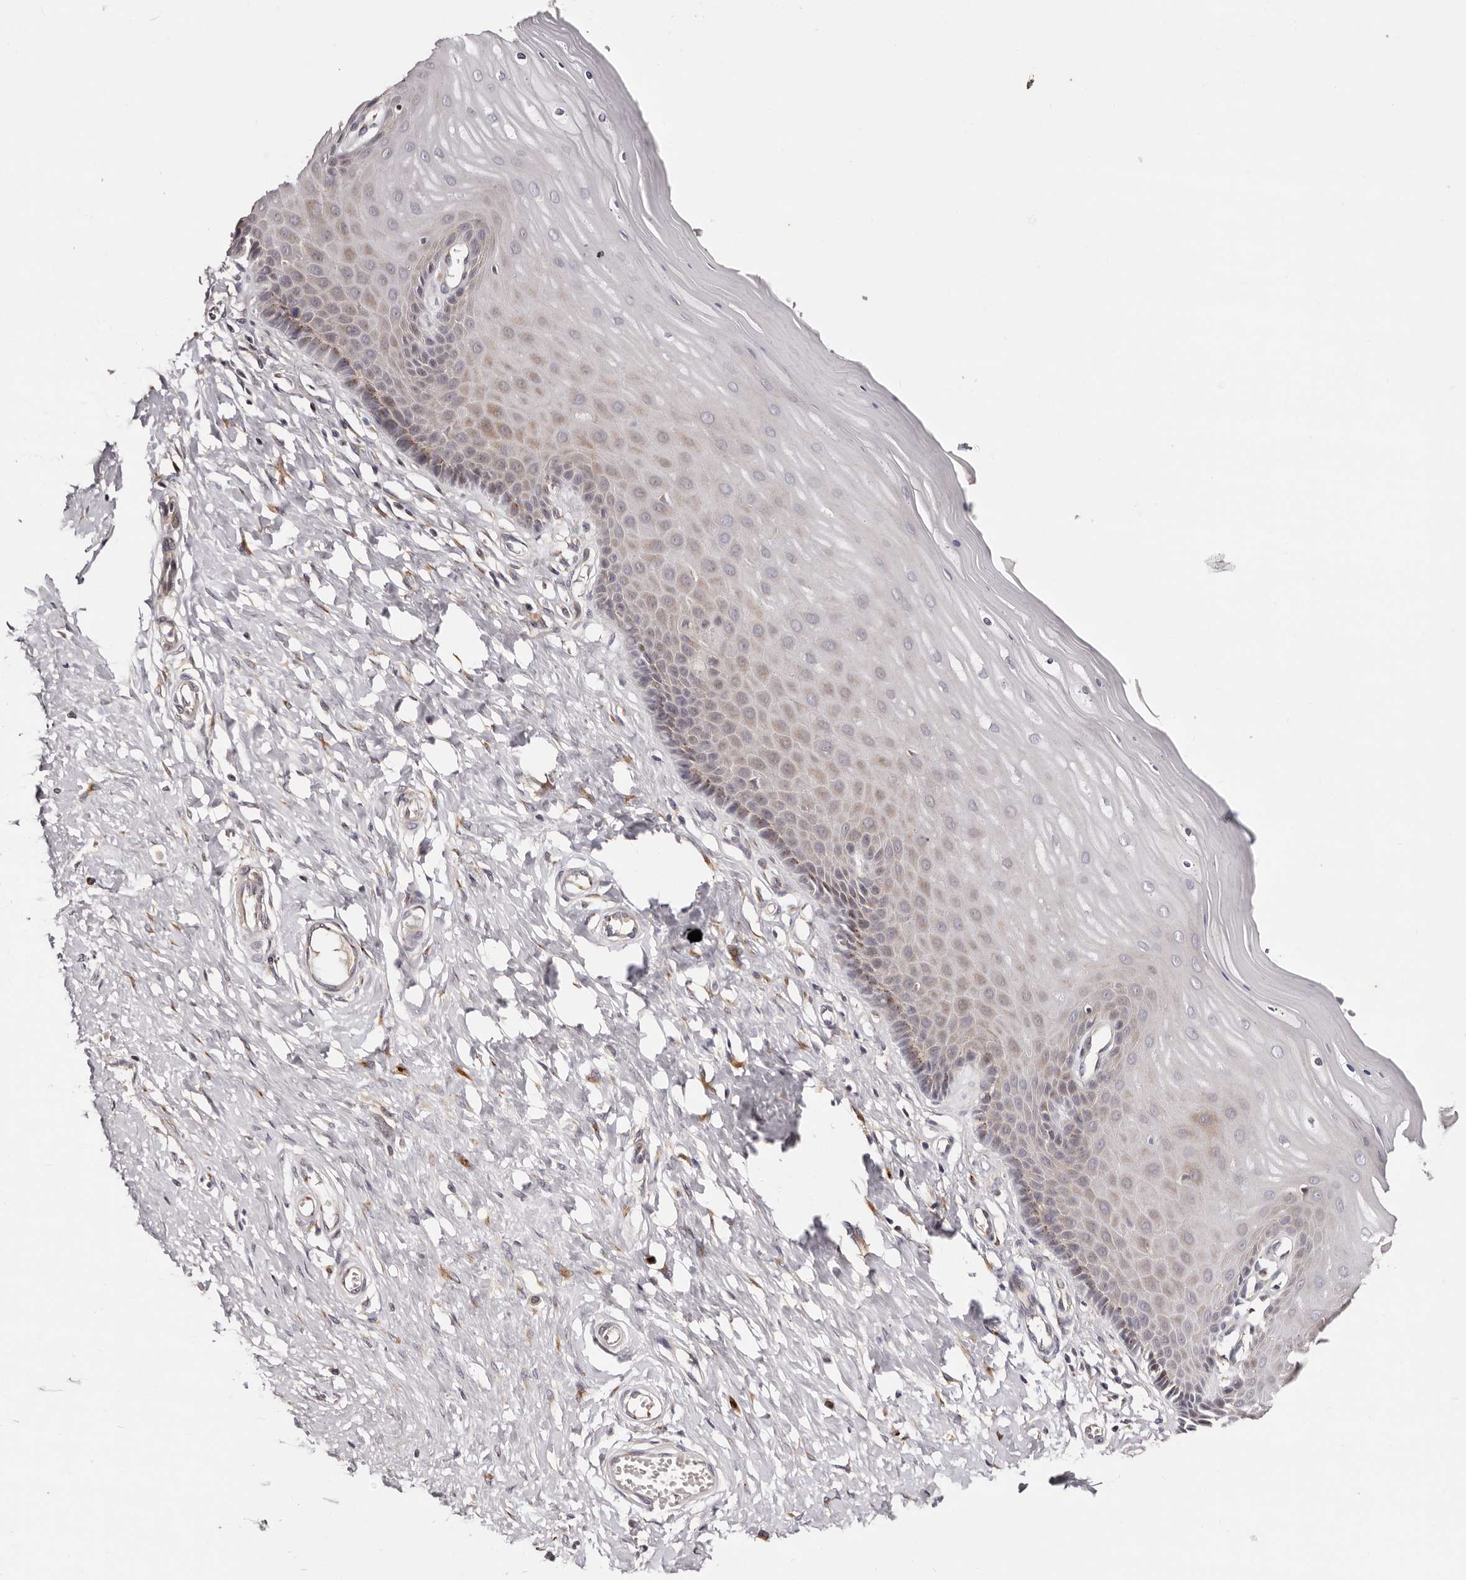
{"staining": {"intensity": "moderate", "quantity": ">75%", "location": "cytoplasmic/membranous"}, "tissue": "cervix", "cell_type": "Glandular cells", "image_type": "normal", "snomed": [{"axis": "morphology", "description": "Normal tissue, NOS"}, {"axis": "topography", "description": "Cervix"}], "caption": "High-magnification brightfield microscopy of benign cervix stained with DAB (brown) and counterstained with hematoxylin (blue). glandular cells exhibit moderate cytoplasmic/membranous staining is present in about>75% of cells. (Stains: DAB in brown, nuclei in blue, Microscopy: brightfield microscopy at high magnification).", "gene": "DACT2", "patient": {"sex": "female", "age": 55}}